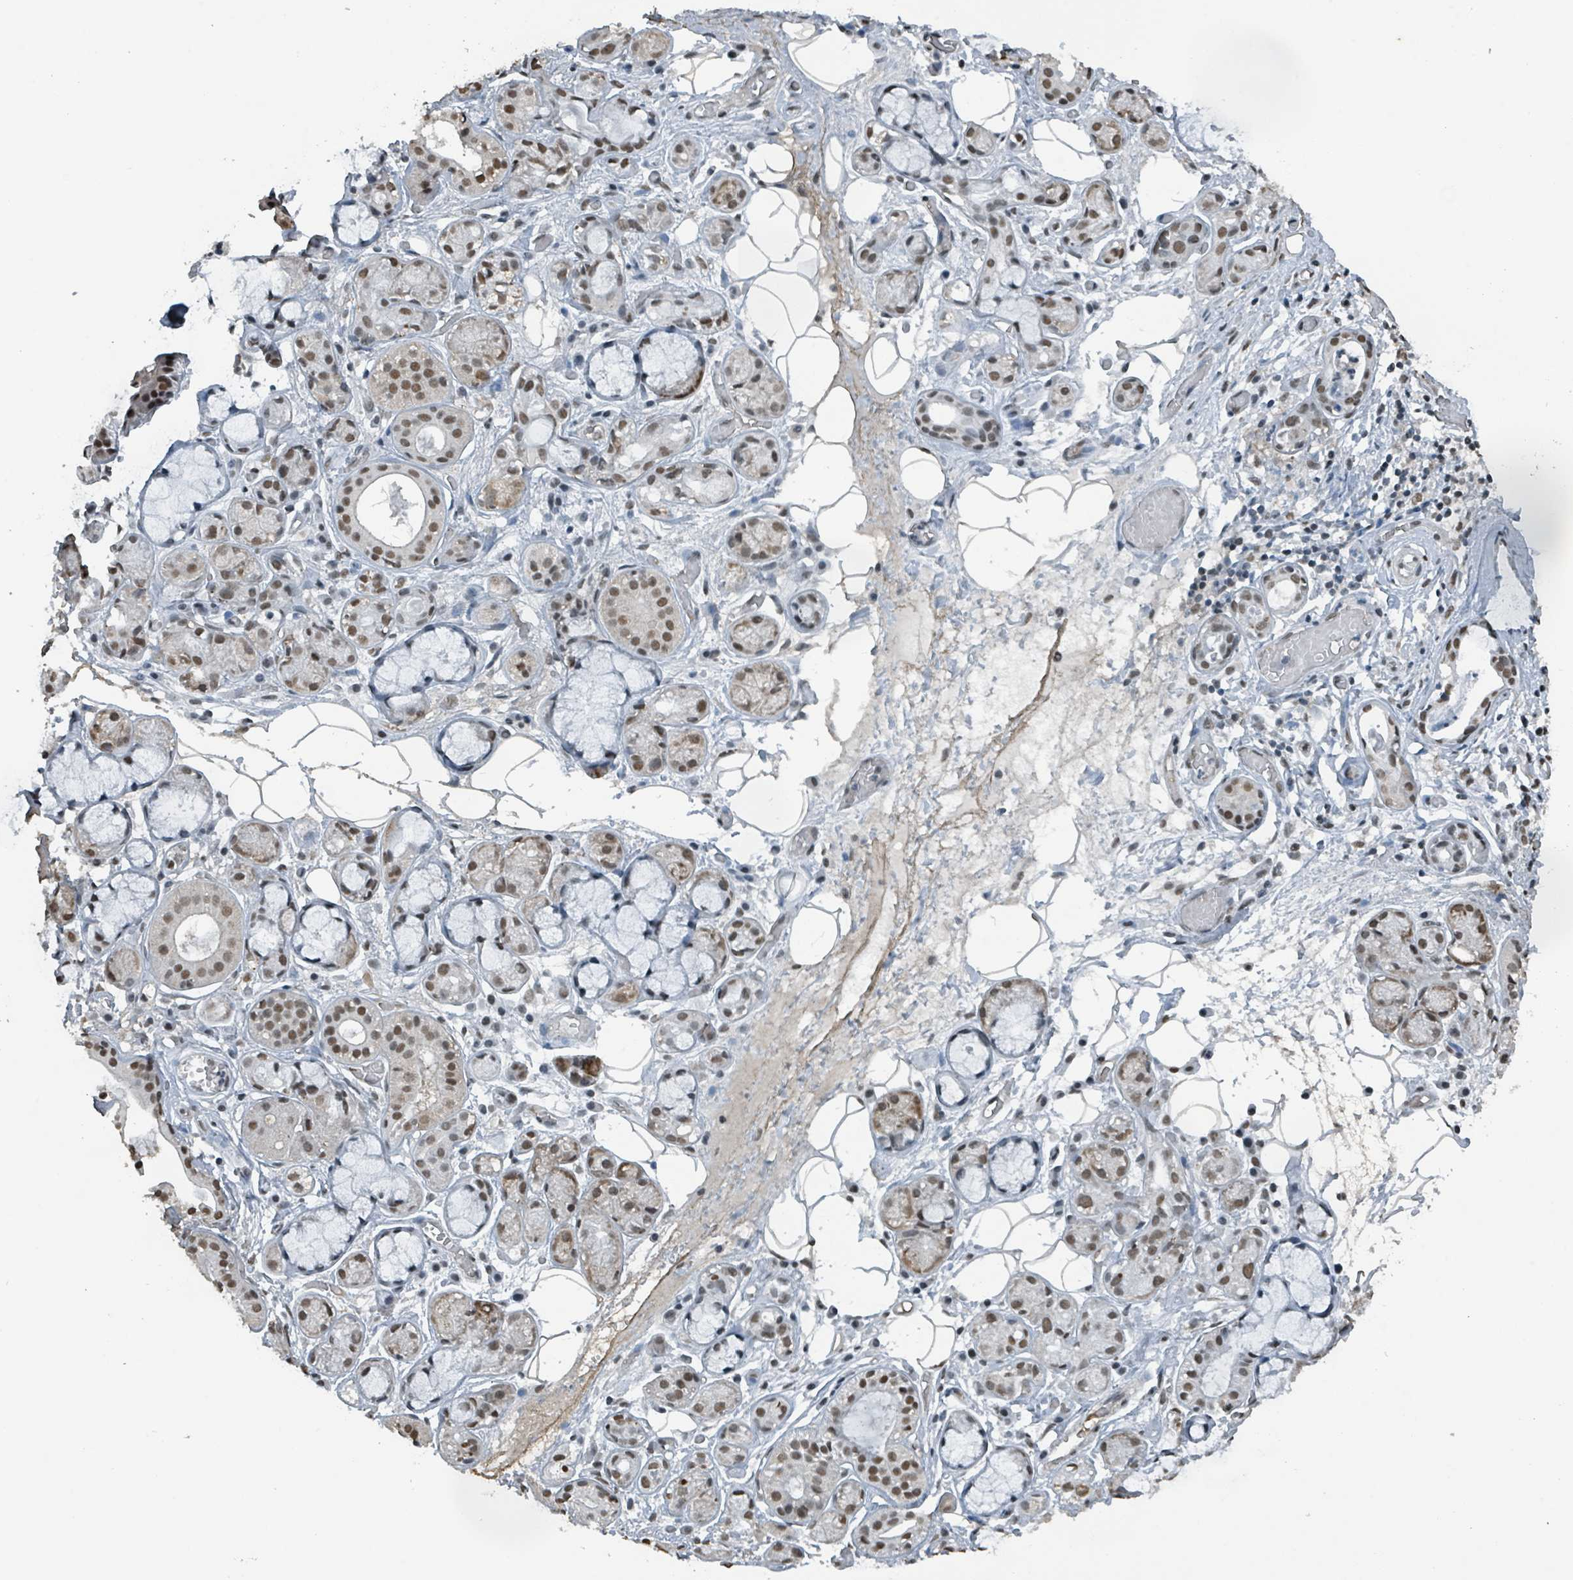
{"staining": {"intensity": "moderate", "quantity": ">75%", "location": "nuclear"}, "tissue": "salivary gland", "cell_type": "Glandular cells", "image_type": "normal", "snomed": [{"axis": "morphology", "description": "Normal tissue, NOS"}, {"axis": "topography", "description": "Salivary gland"}], "caption": "Immunohistochemistry (IHC) histopathology image of benign salivary gland stained for a protein (brown), which reveals medium levels of moderate nuclear positivity in approximately >75% of glandular cells.", "gene": "PHIP", "patient": {"sex": "male", "age": 82}}